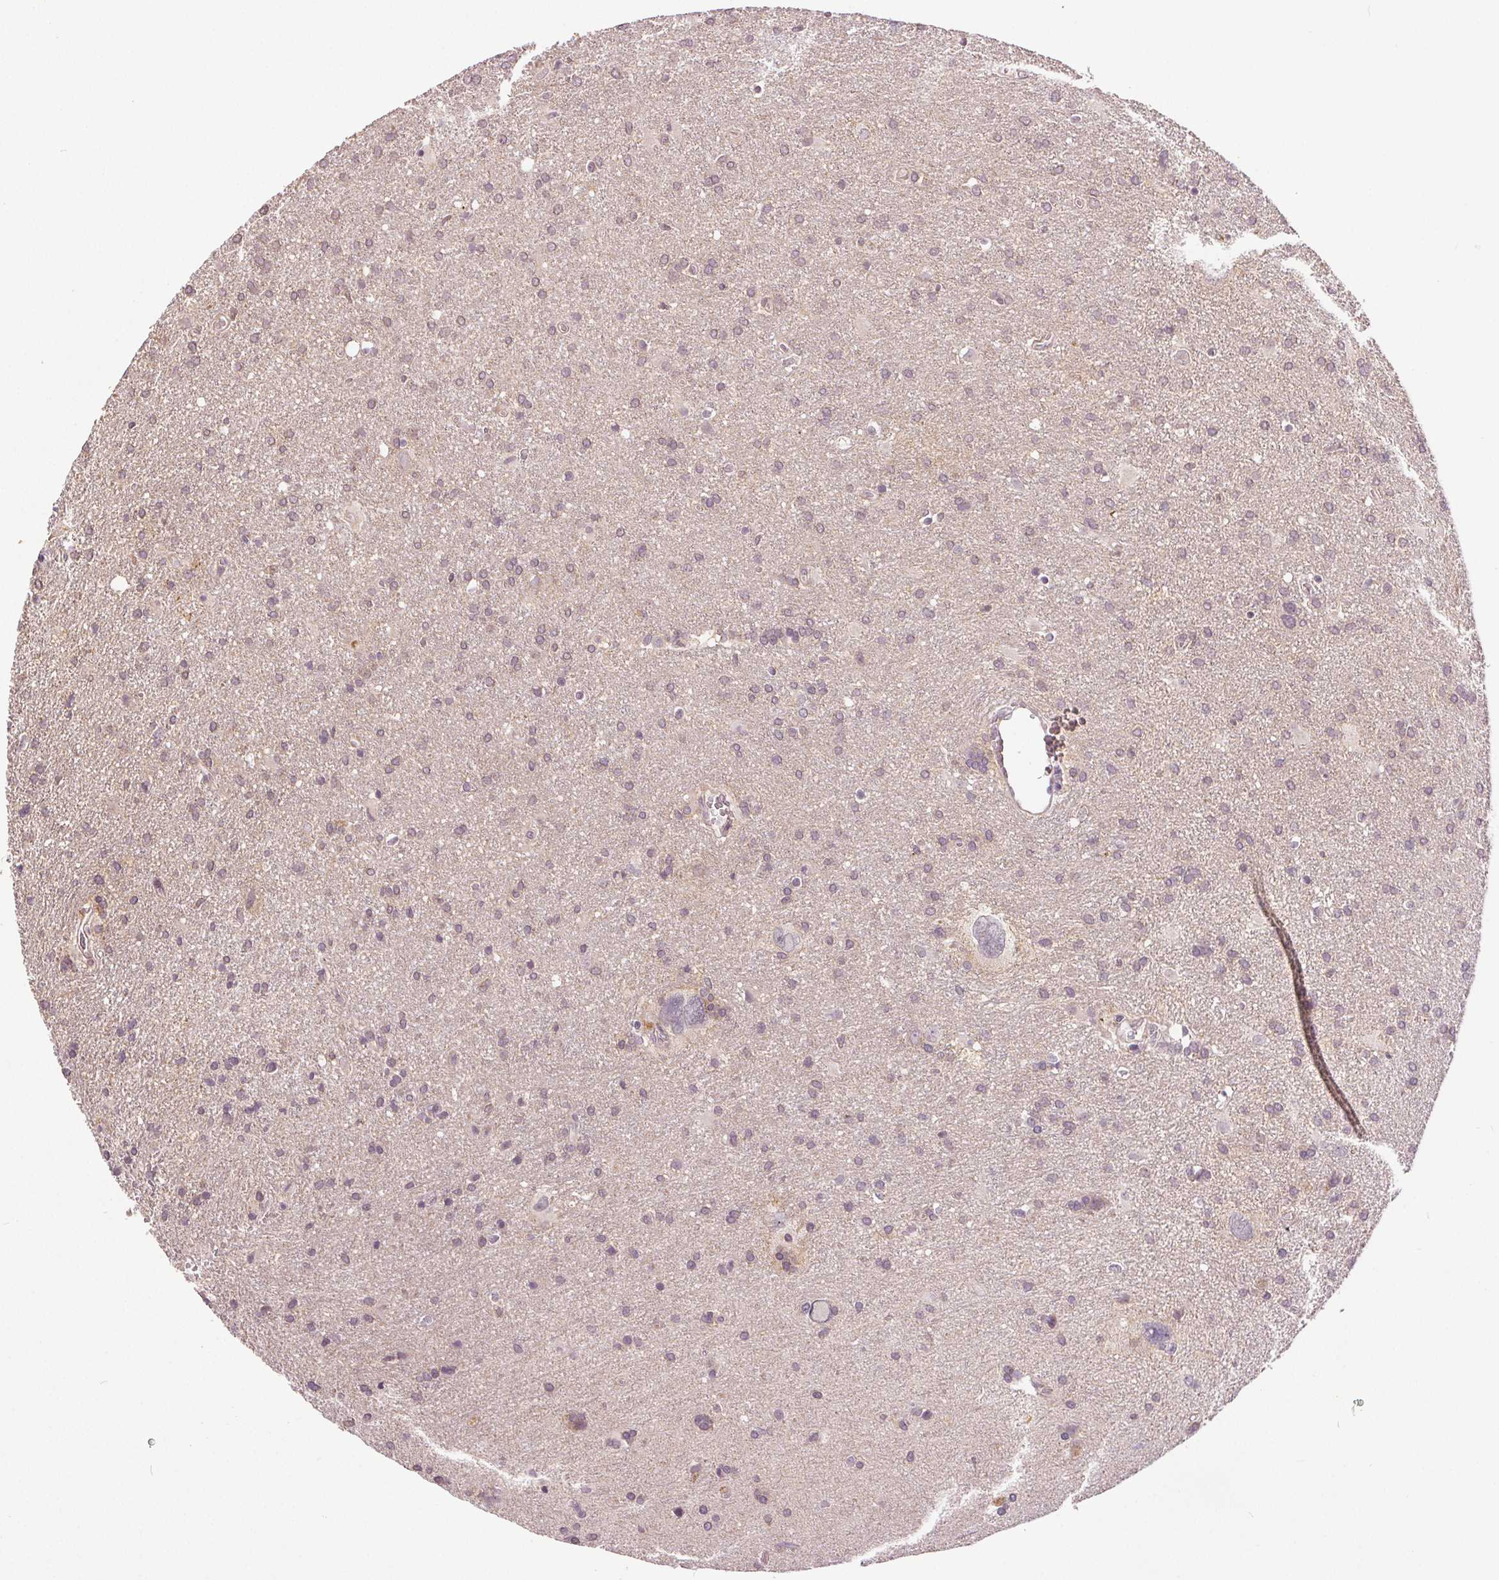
{"staining": {"intensity": "negative", "quantity": "none", "location": "none"}, "tissue": "glioma", "cell_type": "Tumor cells", "image_type": "cancer", "snomed": [{"axis": "morphology", "description": "Glioma, malignant, Low grade"}, {"axis": "topography", "description": "Brain"}], "caption": "Immunohistochemistry of human glioma displays no expression in tumor cells.", "gene": "EPHB3", "patient": {"sex": "male", "age": 66}}